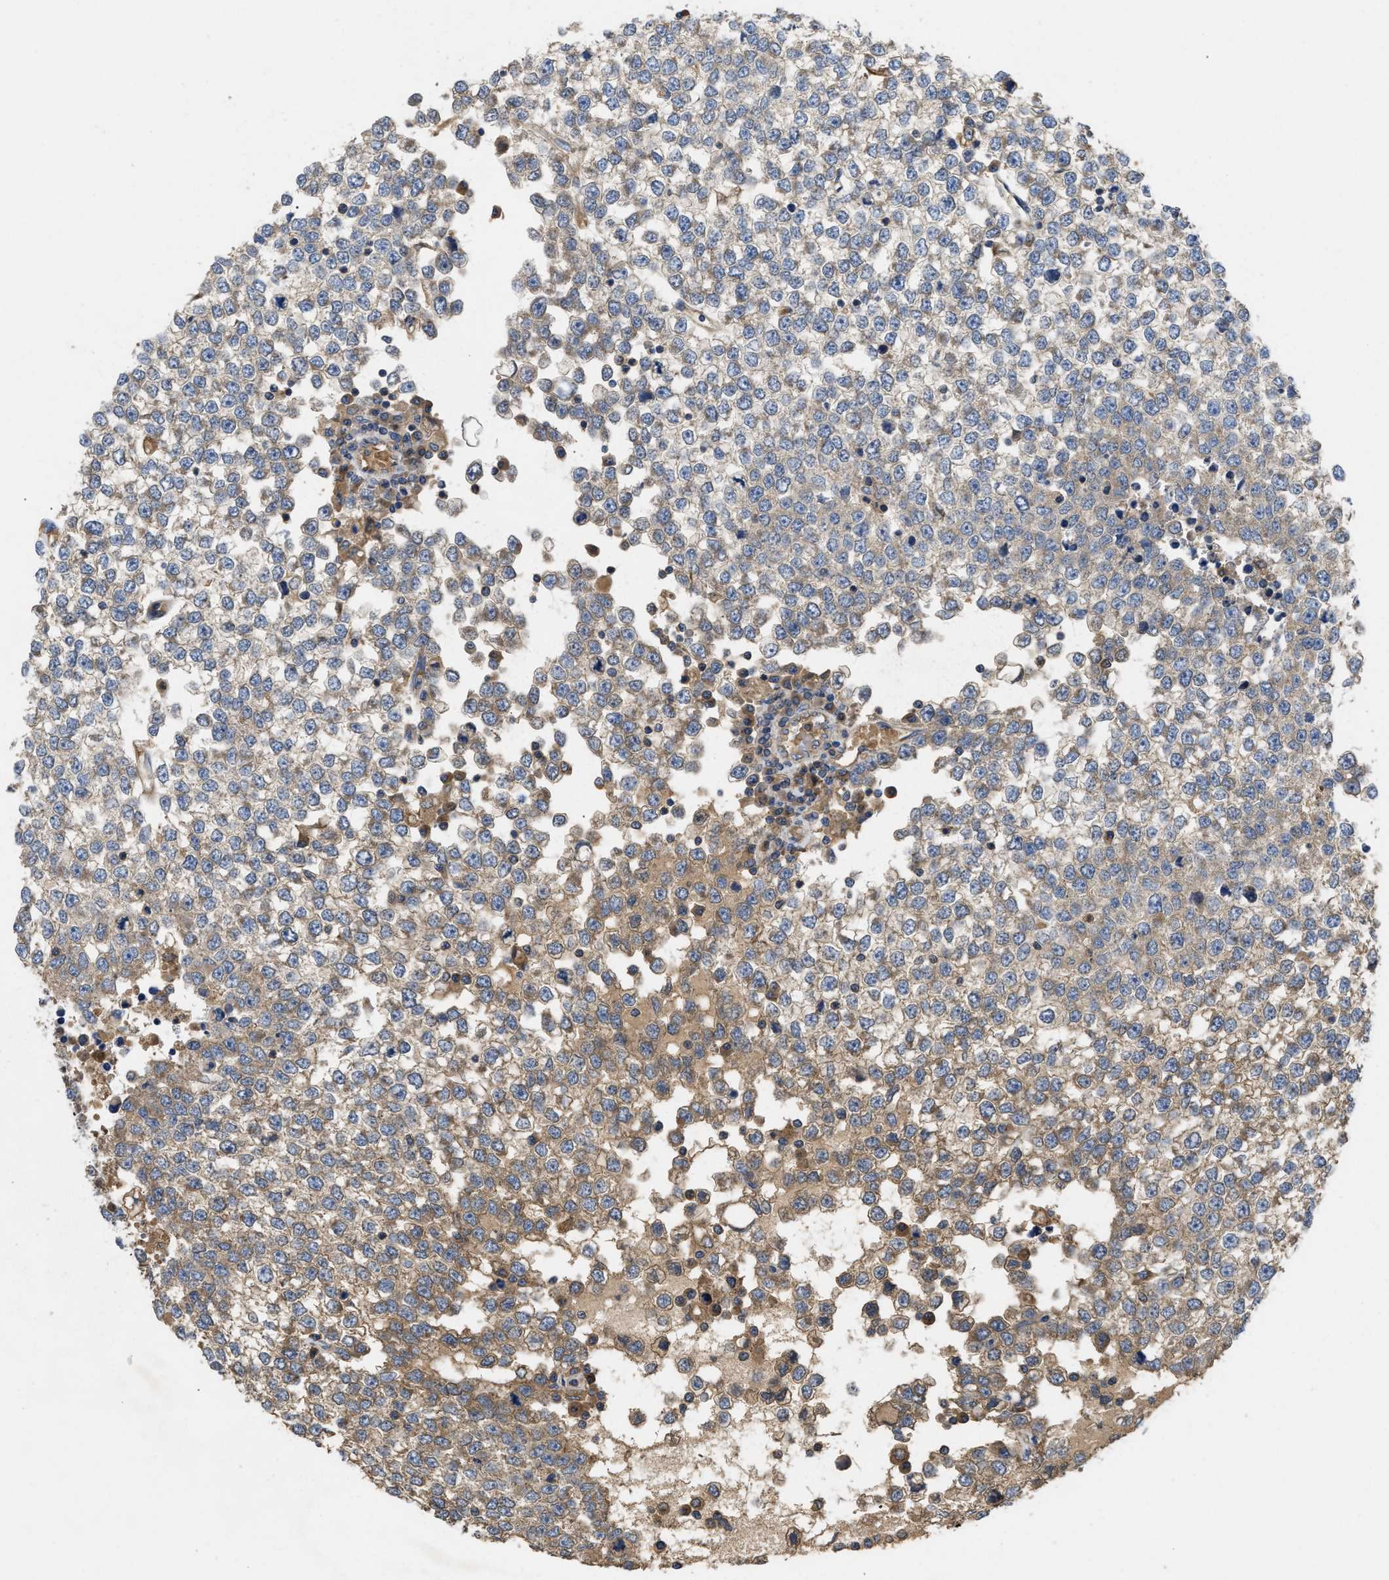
{"staining": {"intensity": "moderate", "quantity": "<25%", "location": "cytoplasmic/membranous"}, "tissue": "testis cancer", "cell_type": "Tumor cells", "image_type": "cancer", "snomed": [{"axis": "morphology", "description": "Seminoma, NOS"}, {"axis": "topography", "description": "Testis"}], "caption": "Immunohistochemical staining of human testis seminoma demonstrates moderate cytoplasmic/membranous protein positivity in about <25% of tumor cells.", "gene": "RNF216", "patient": {"sex": "male", "age": 65}}